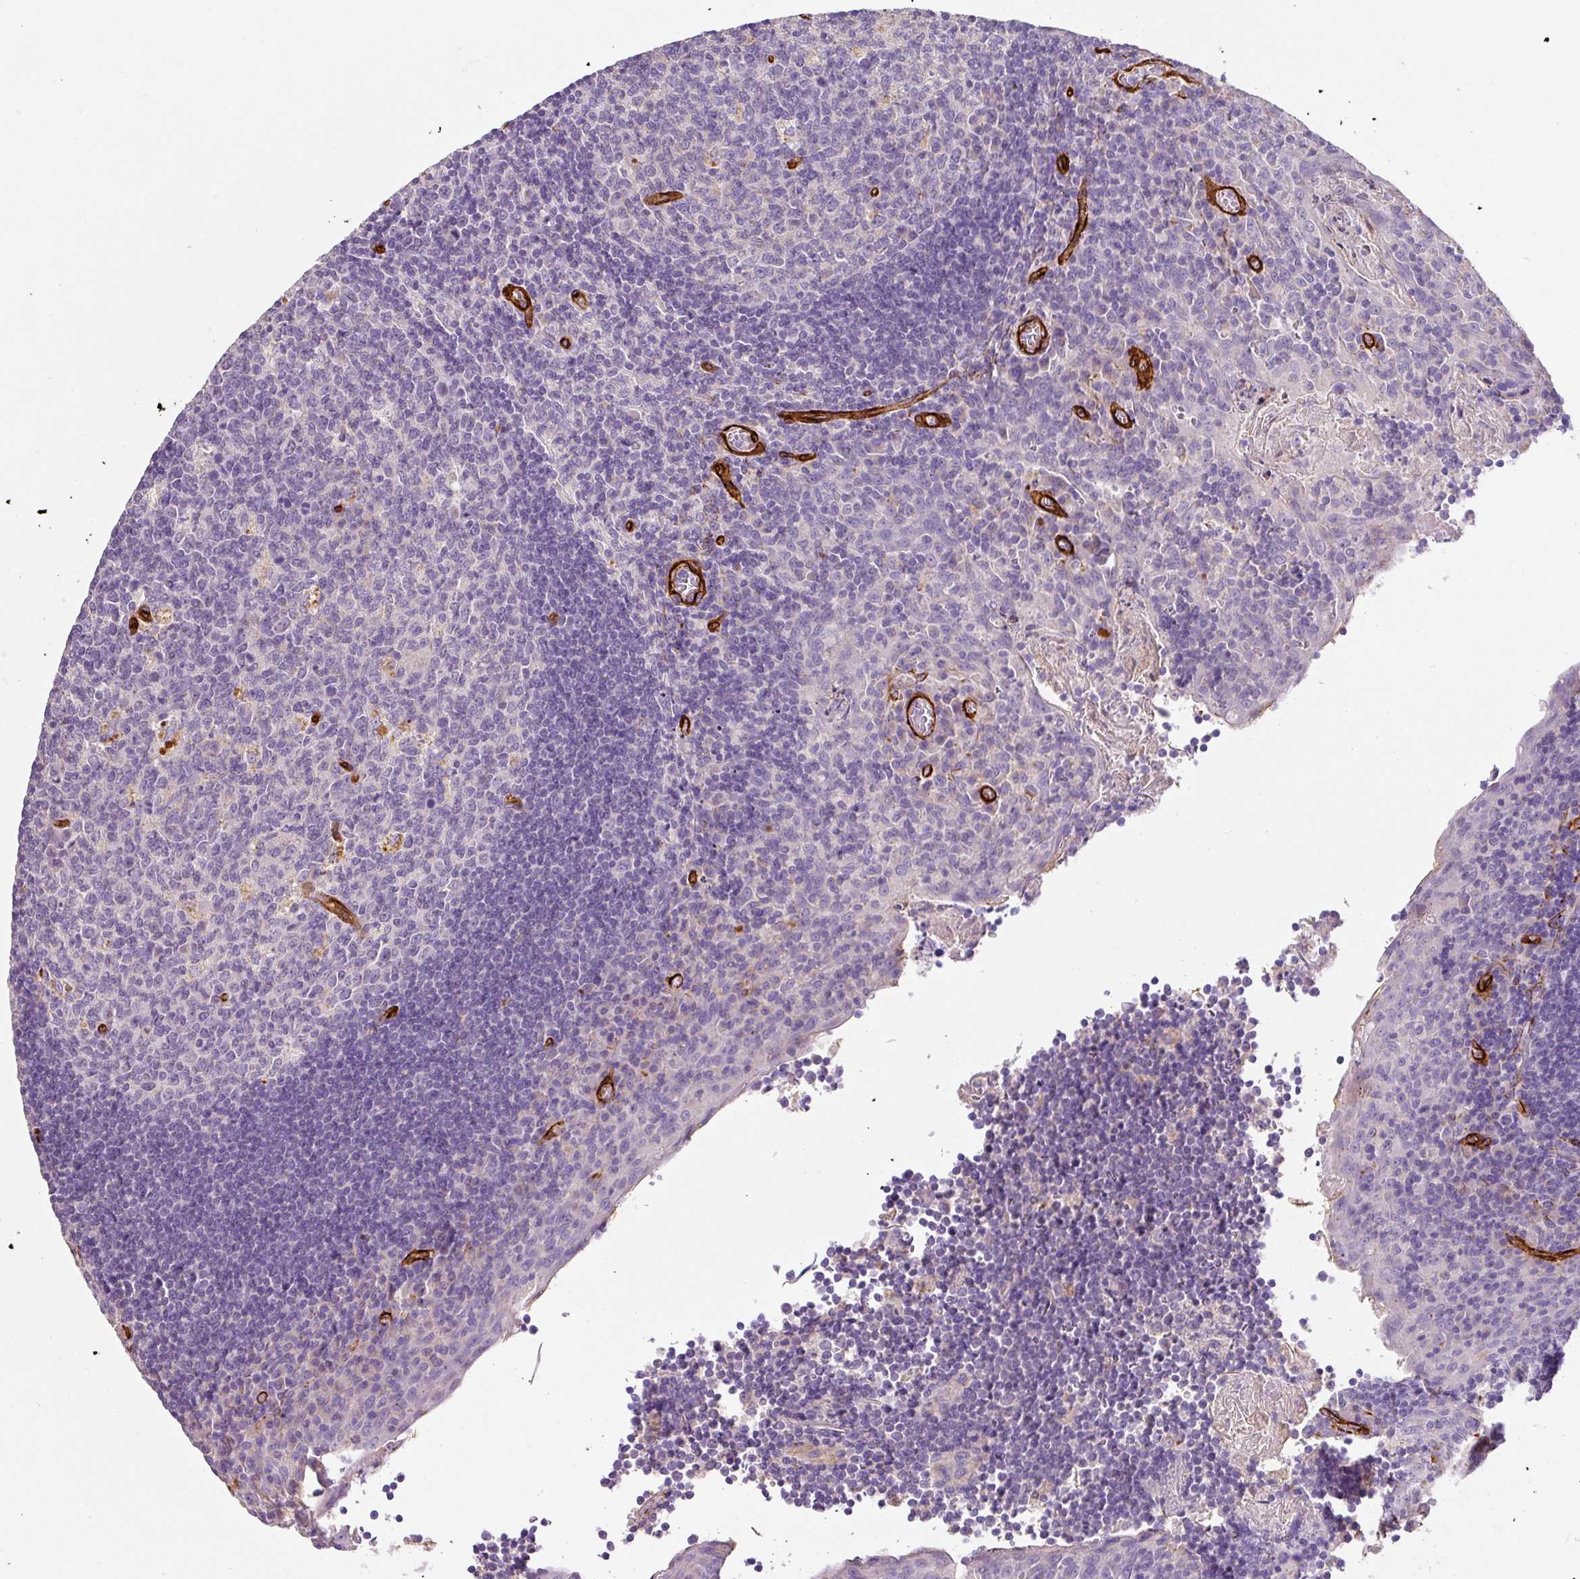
{"staining": {"intensity": "negative", "quantity": "none", "location": "none"}, "tissue": "tonsil", "cell_type": "Germinal center cells", "image_type": "normal", "snomed": [{"axis": "morphology", "description": "Normal tissue, NOS"}, {"axis": "topography", "description": "Tonsil"}], "caption": "Germinal center cells show no significant protein expression in normal tonsil. Brightfield microscopy of immunohistochemistry stained with DAB (3,3'-diaminobenzidine) (brown) and hematoxylin (blue), captured at high magnification.", "gene": "SLC25A17", "patient": {"sex": "male", "age": 17}}